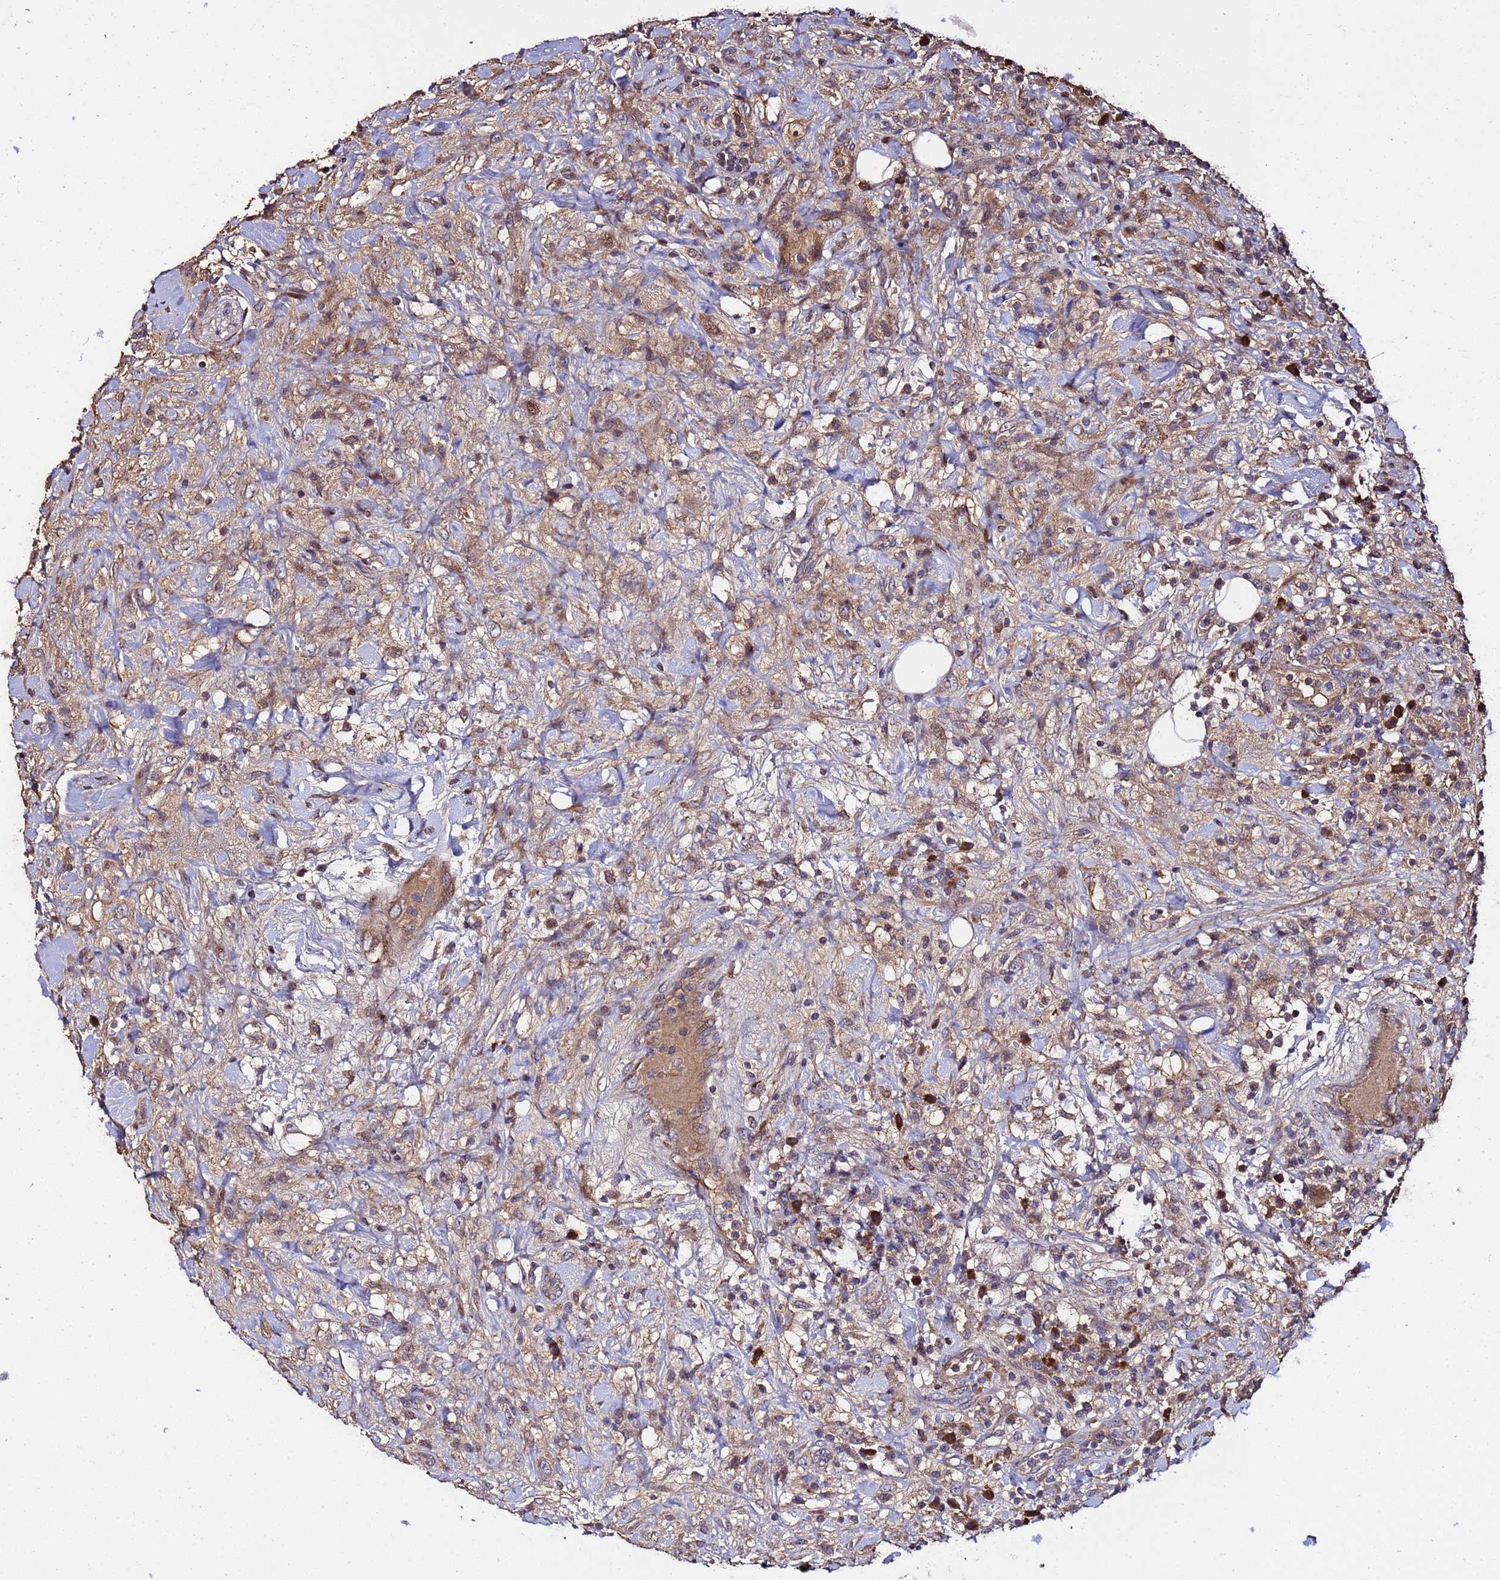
{"staining": {"intensity": "moderate", "quantity": "25%-75%", "location": "cytoplasmic/membranous"}, "tissue": "lymphoma", "cell_type": "Tumor cells", "image_type": "cancer", "snomed": [{"axis": "morphology", "description": "Malignant lymphoma, non-Hodgkin's type, High grade"}, {"axis": "topography", "description": "Colon"}], "caption": "High-power microscopy captured an immunohistochemistry (IHC) photomicrograph of high-grade malignant lymphoma, non-Hodgkin's type, revealing moderate cytoplasmic/membranous expression in approximately 25%-75% of tumor cells. (brown staining indicates protein expression, while blue staining denotes nuclei).", "gene": "WNK4", "patient": {"sex": "female", "age": 53}}